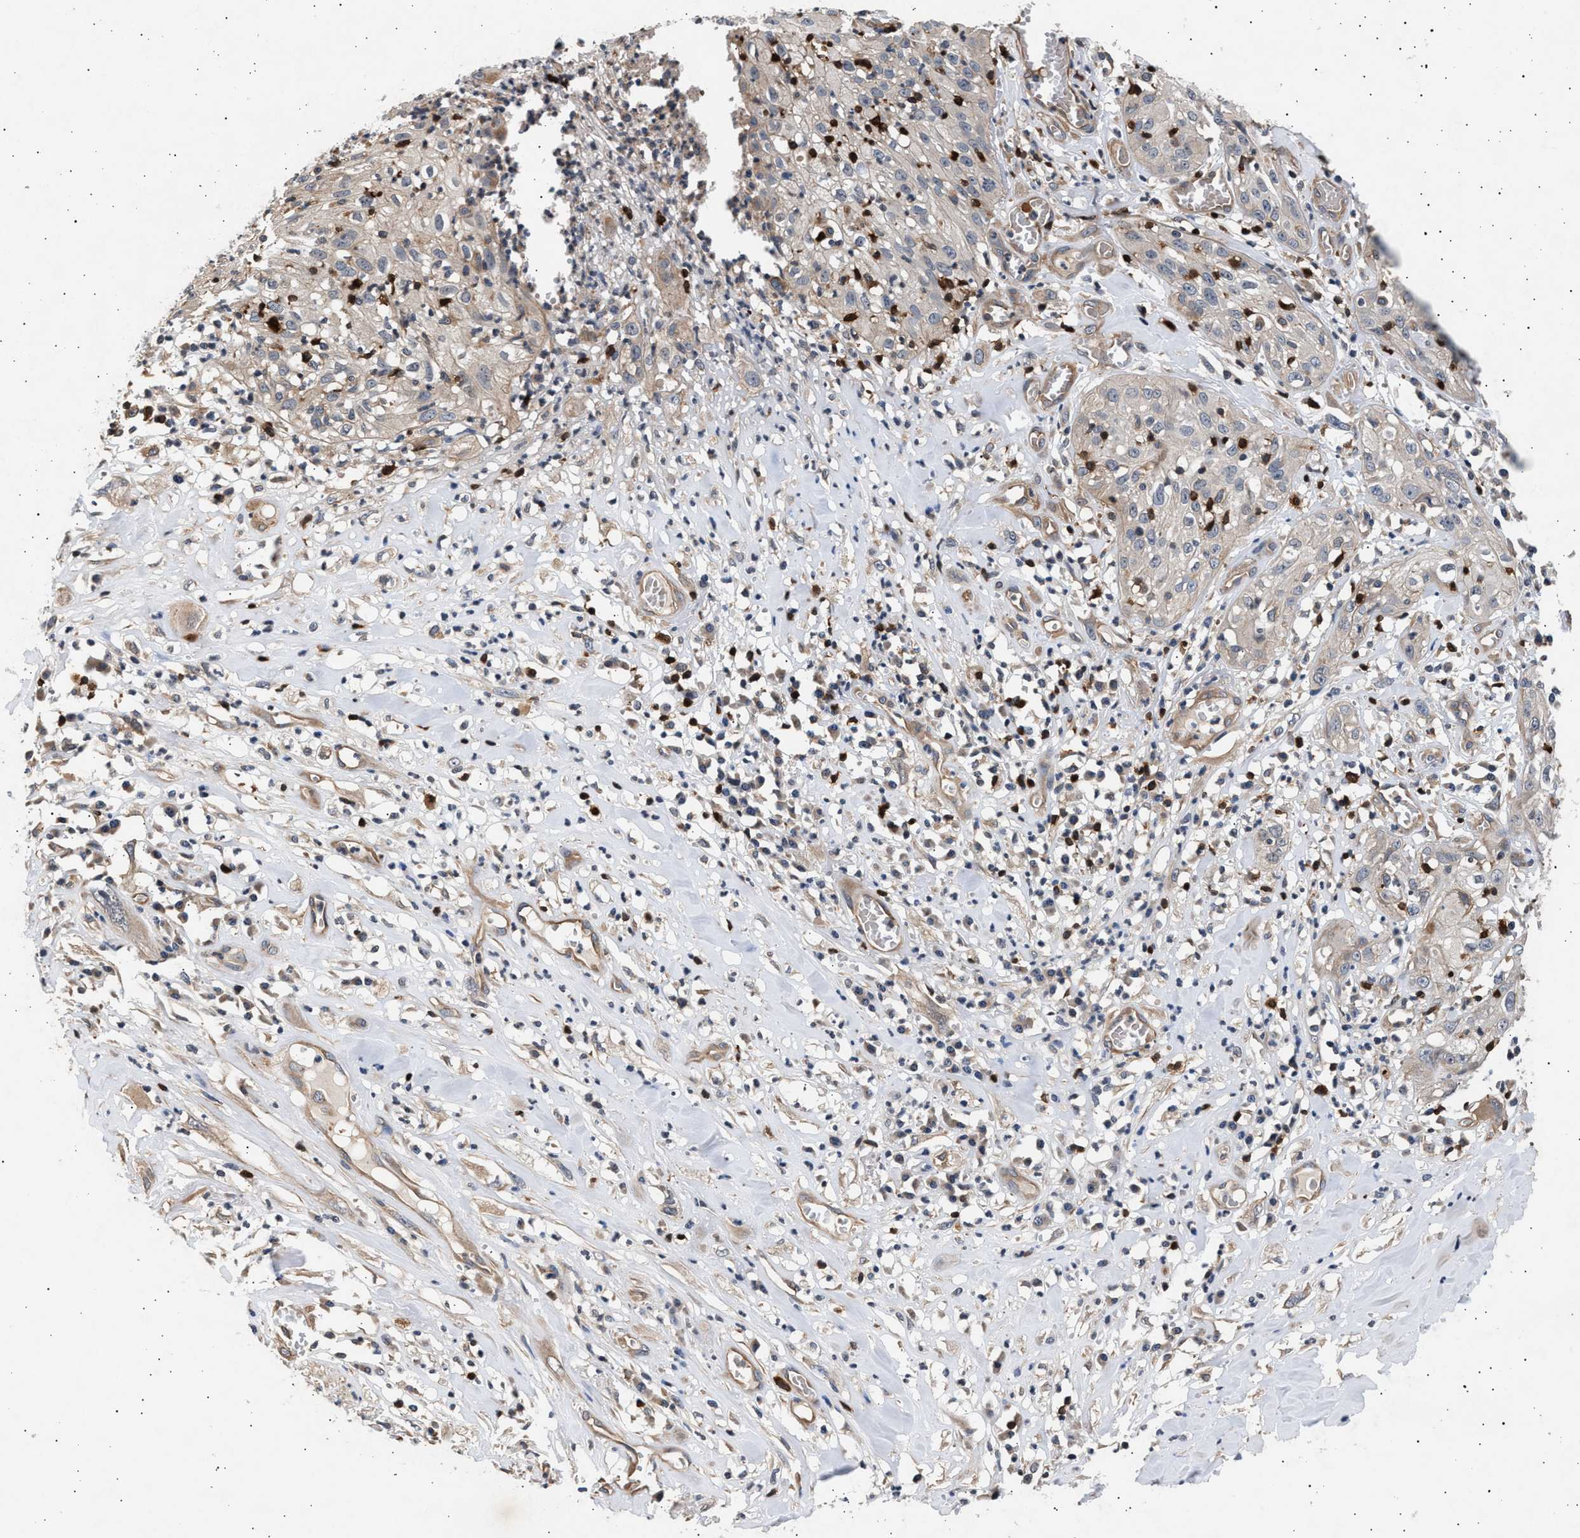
{"staining": {"intensity": "weak", "quantity": "<25%", "location": "cytoplasmic/membranous"}, "tissue": "skin cancer", "cell_type": "Tumor cells", "image_type": "cancer", "snomed": [{"axis": "morphology", "description": "Squamous cell carcinoma, NOS"}, {"axis": "topography", "description": "Skin"}], "caption": "Immunohistochemistry (IHC) of human skin squamous cell carcinoma shows no positivity in tumor cells.", "gene": "GRAP2", "patient": {"sex": "male", "age": 65}}